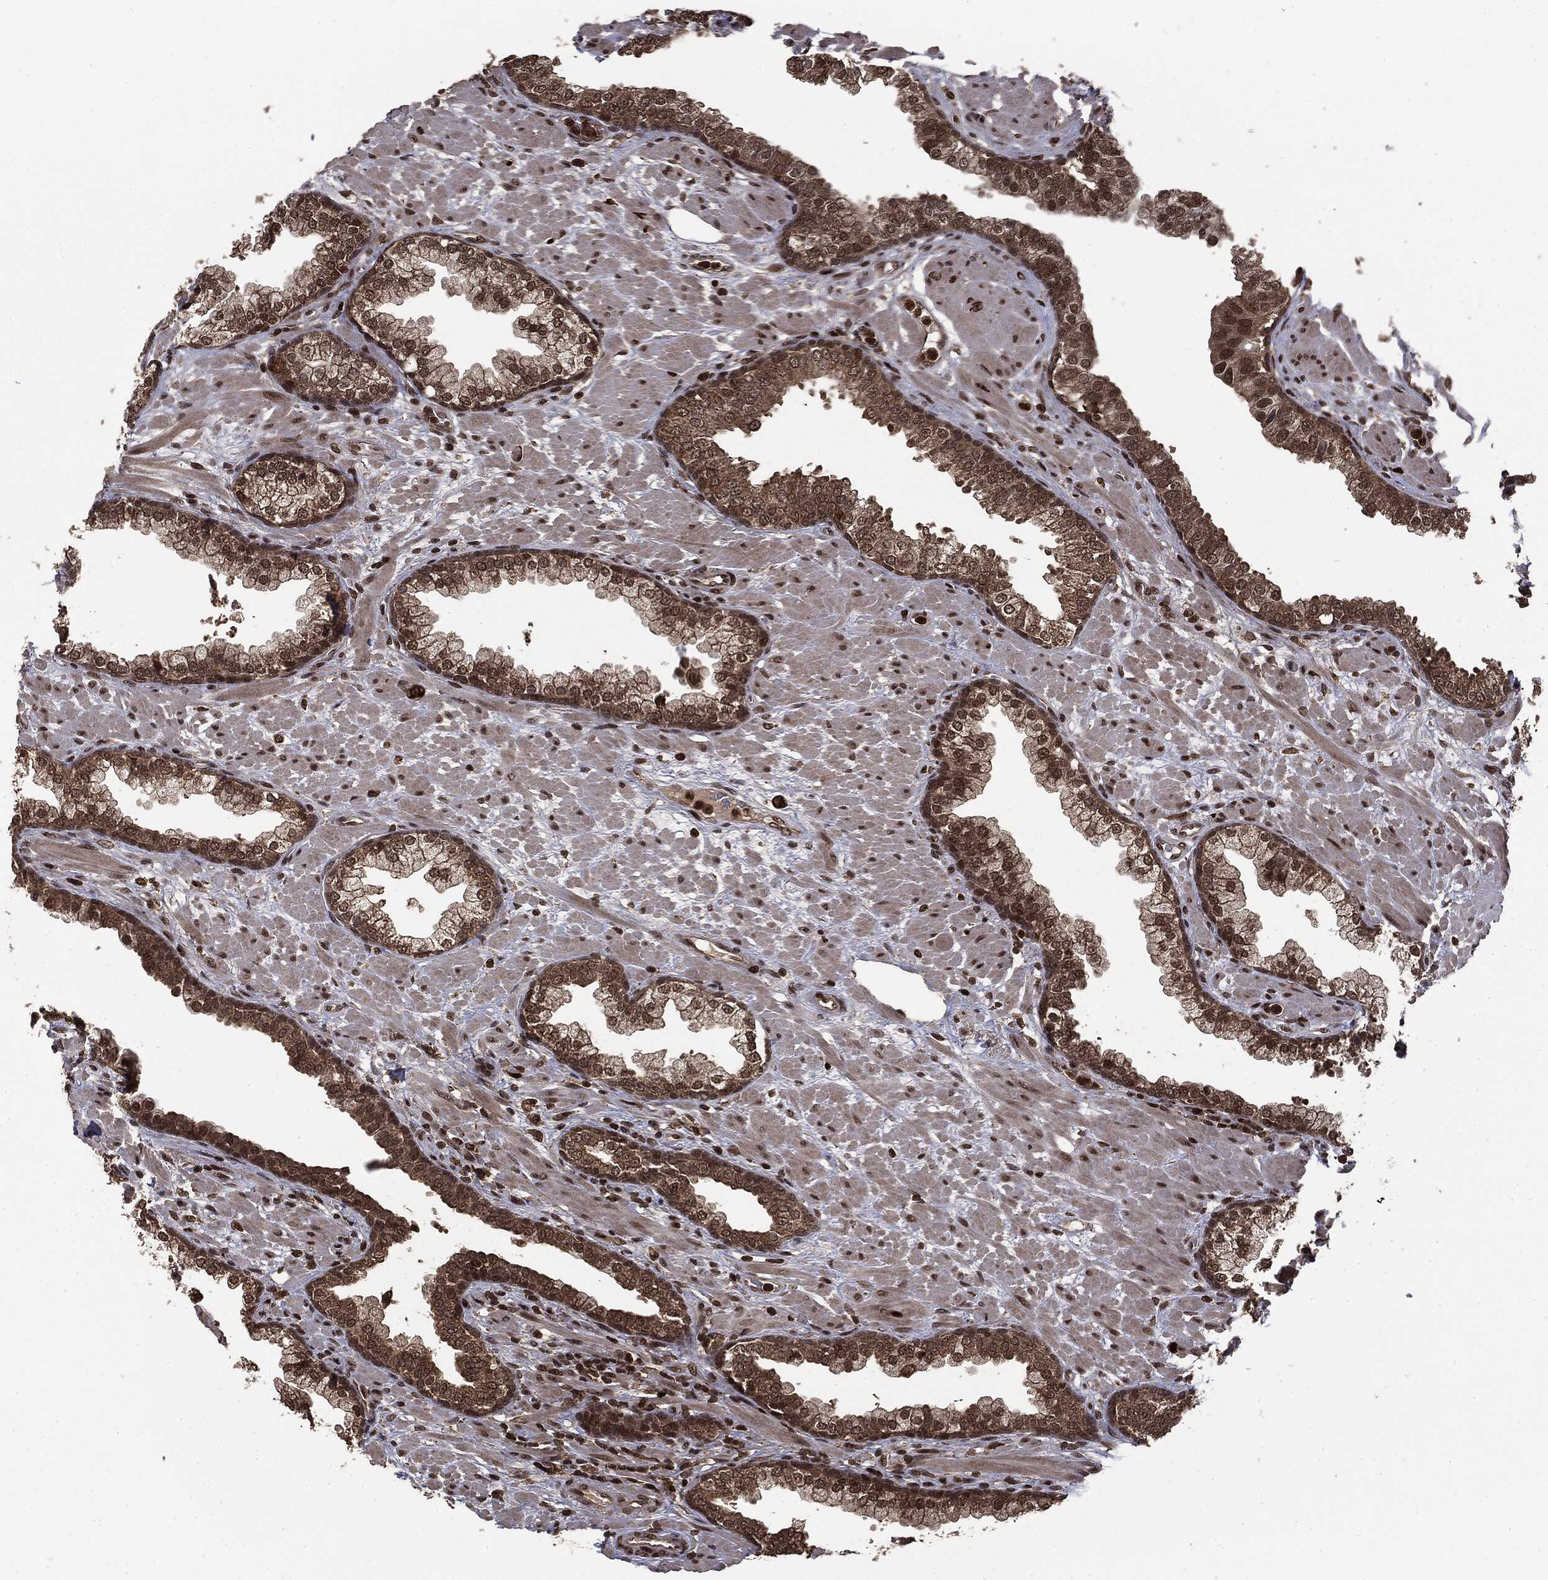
{"staining": {"intensity": "strong", "quantity": "25%-75%", "location": "cytoplasmic/membranous,nuclear"}, "tissue": "prostate", "cell_type": "Glandular cells", "image_type": "normal", "snomed": [{"axis": "morphology", "description": "Normal tissue, NOS"}, {"axis": "topography", "description": "Prostate"}], "caption": "A photomicrograph of prostate stained for a protein displays strong cytoplasmic/membranous,nuclear brown staining in glandular cells.", "gene": "CTDP1", "patient": {"sex": "male", "age": 63}}